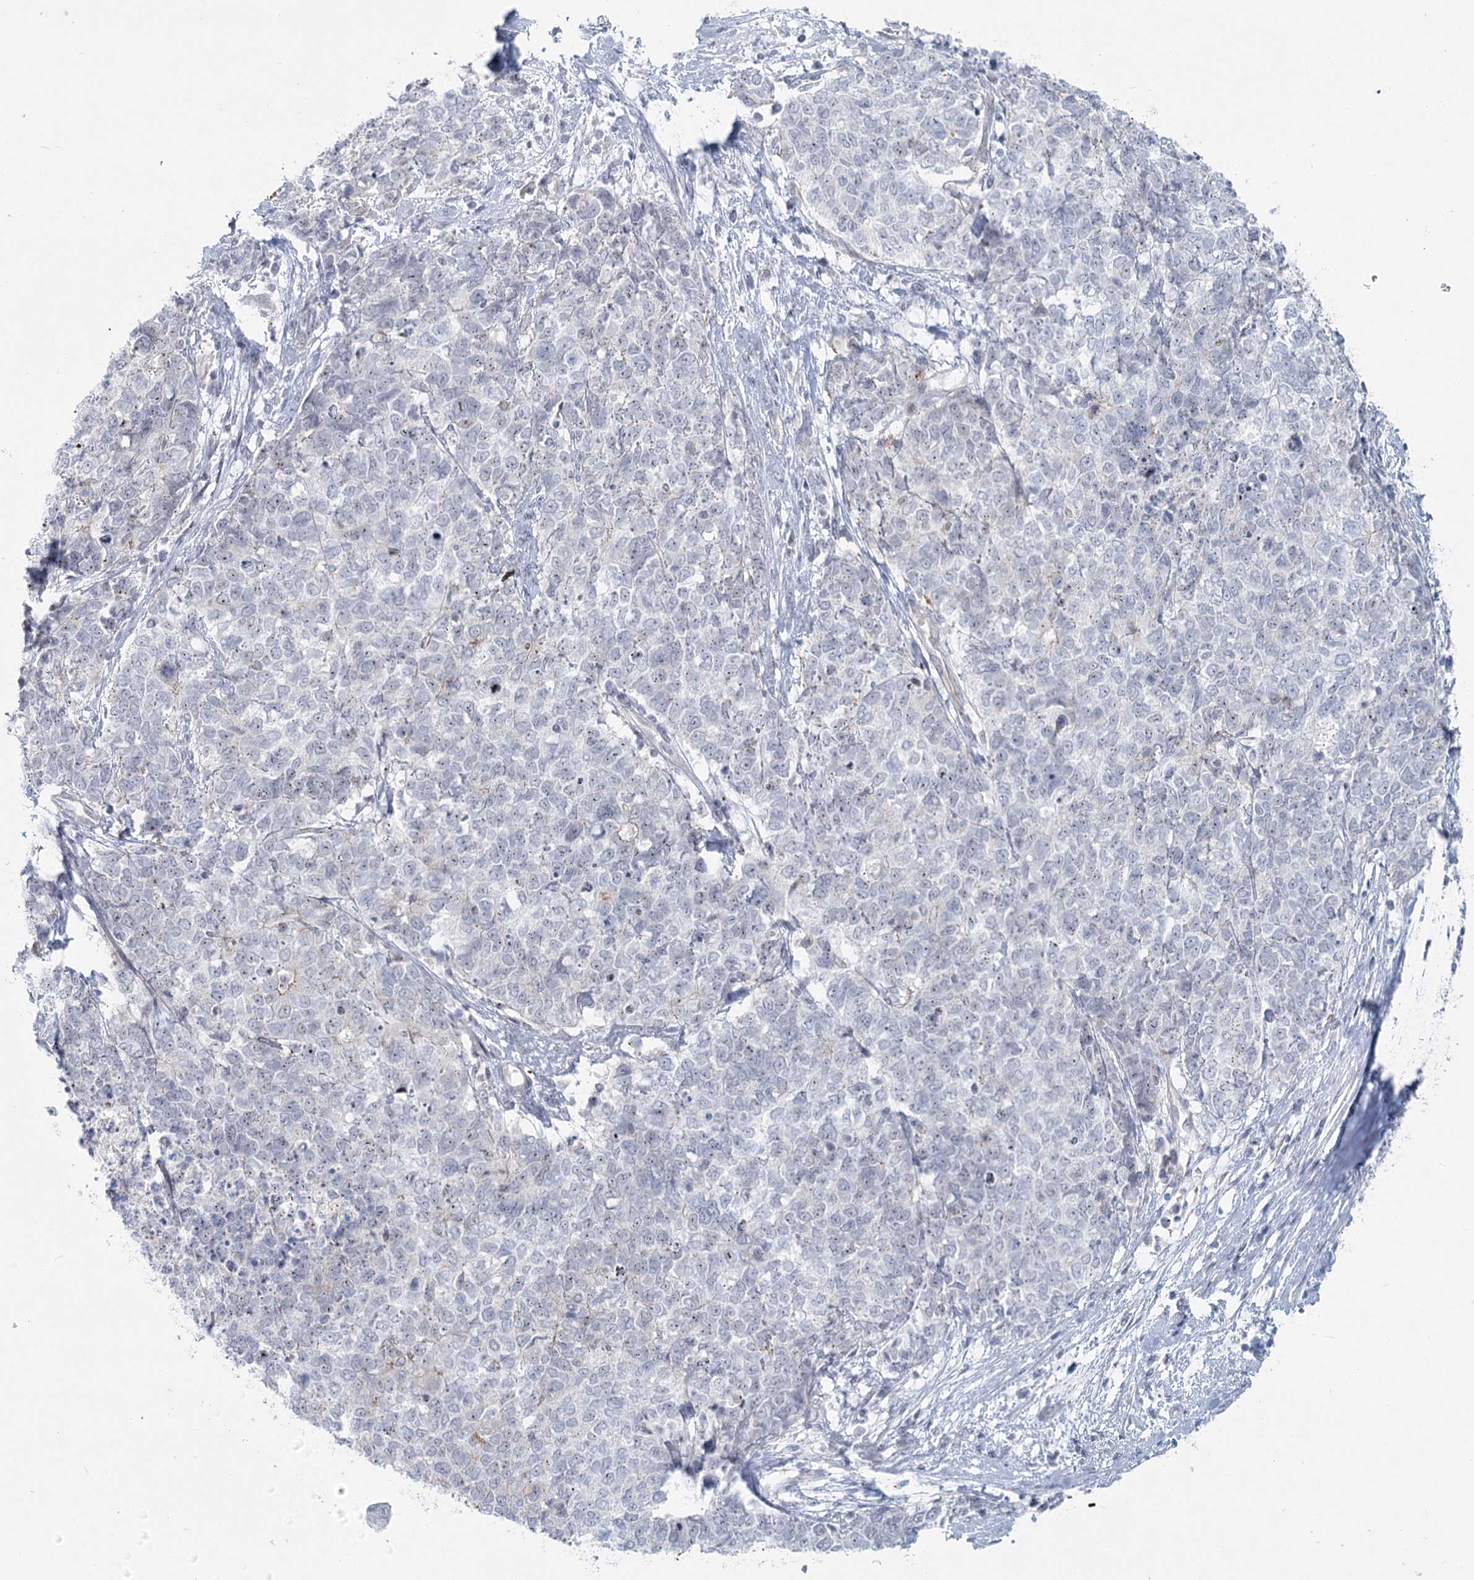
{"staining": {"intensity": "negative", "quantity": "none", "location": "none"}, "tissue": "cervical cancer", "cell_type": "Tumor cells", "image_type": "cancer", "snomed": [{"axis": "morphology", "description": "Squamous cell carcinoma, NOS"}, {"axis": "topography", "description": "Cervix"}], "caption": "This is an immunohistochemistry (IHC) image of human squamous cell carcinoma (cervical). There is no expression in tumor cells.", "gene": "ABHD8", "patient": {"sex": "female", "age": 63}}